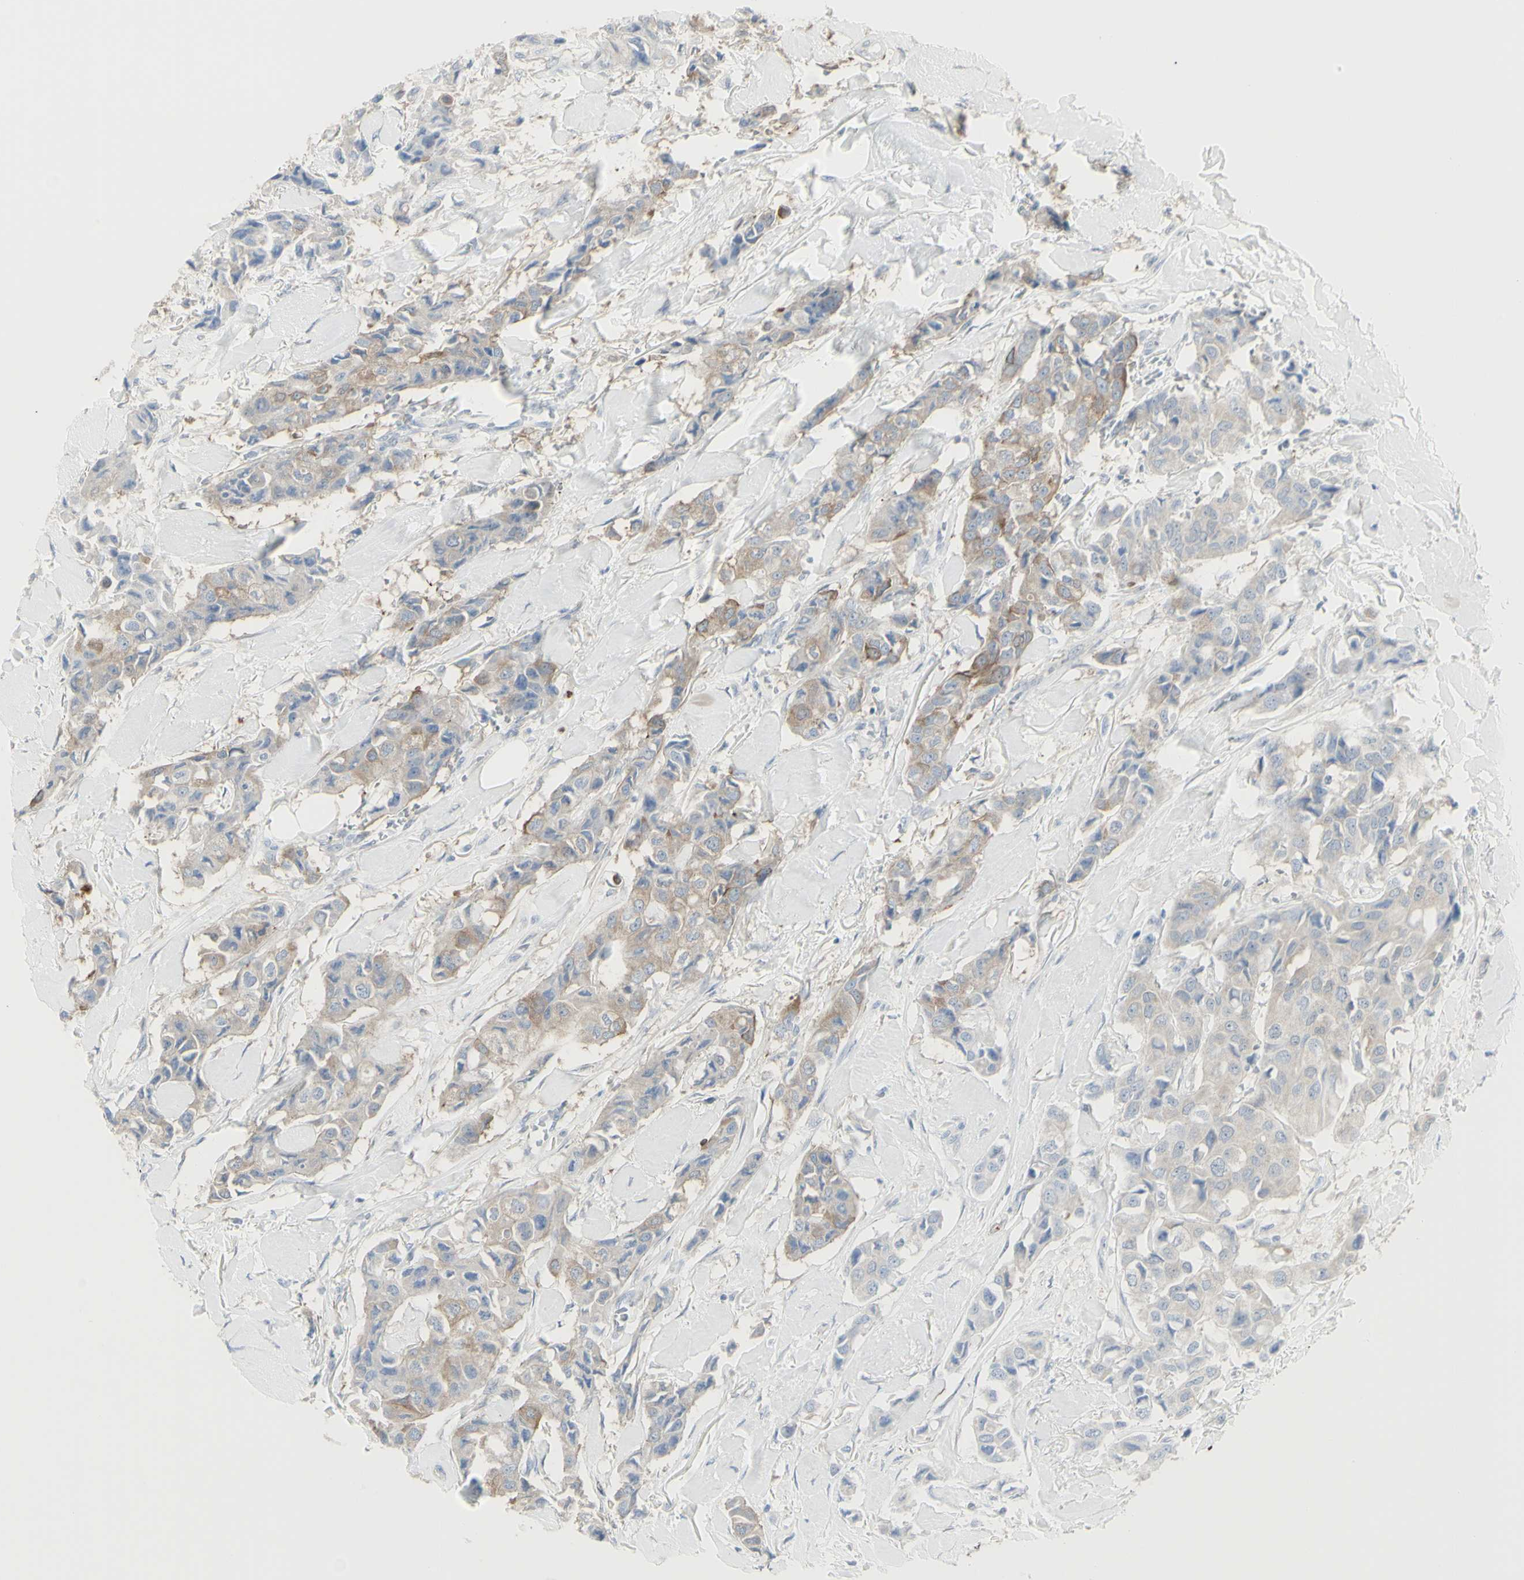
{"staining": {"intensity": "weak", "quantity": "25%-75%", "location": "cytoplasmic/membranous"}, "tissue": "breast cancer", "cell_type": "Tumor cells", "image_type": "cancer", "snomed": [{"axis": "morphology", "description": "Duct carcinoma"}, {"axis": "topography", "description": "Breast"}], "caption": "An immunohistochemistry image of neoplastic tissue is shown. Protein staining in brown shows weak cytoplasmic/membranous positivity in breast intraductal carcinoma within tumor cells. Nuclei are stained in blue.", "gene": "ENSG00000198211", "patient": {"sex": "female", "age": 80}}